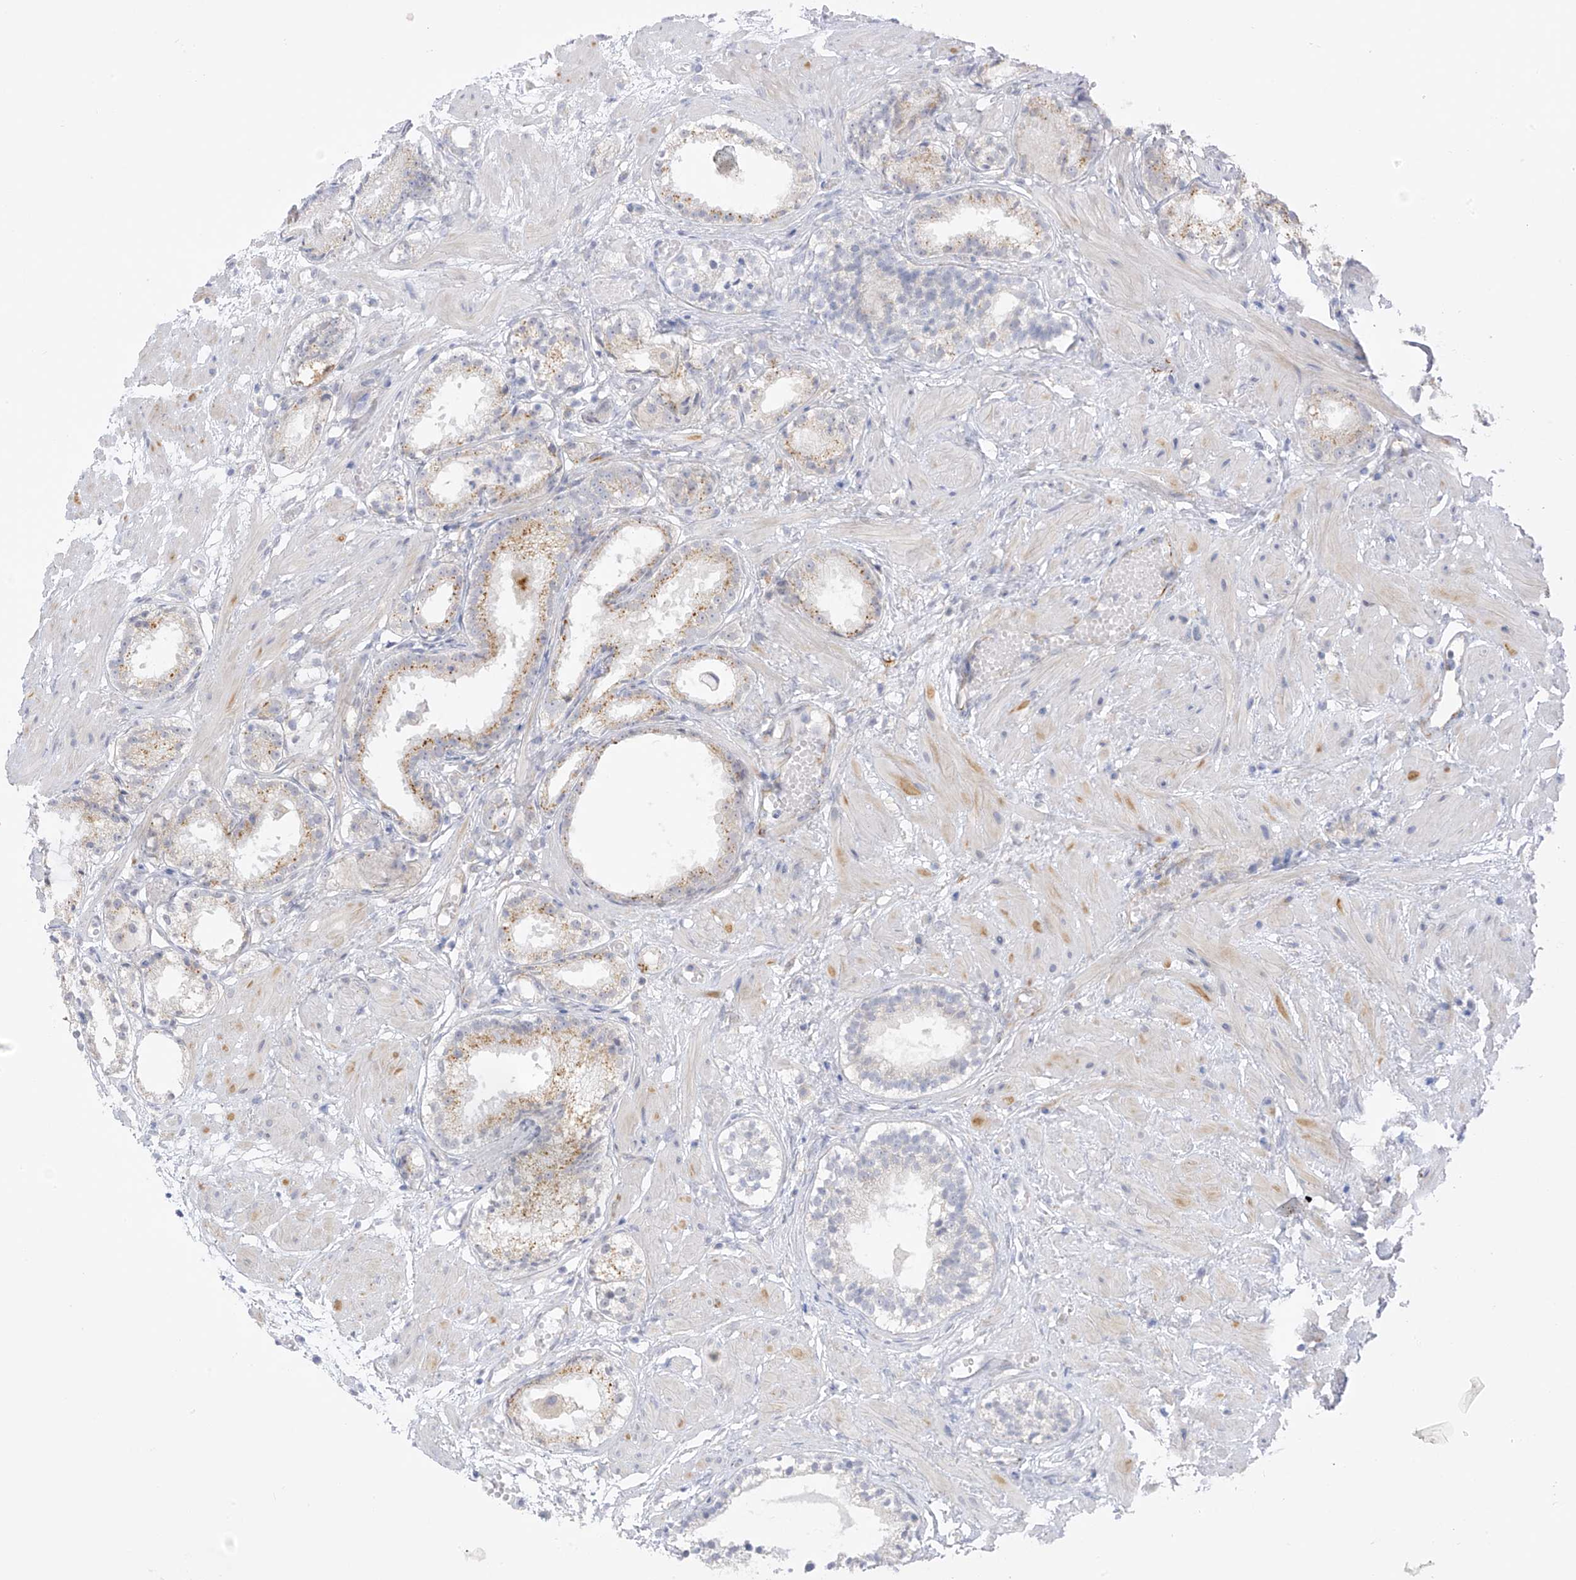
{"staining": {"intensity": "moderate", "quantity": "<25%", "location": "cytoplasmic/membranous"}, "tissue": "prostate cancer", "cell_type": "Tumor cells", "image_type": "cancer", "snomed": [{"axis": "morphology", "description": "Adenocarcinoma, Low grade"}, {"axis": "topography", "description": "Prostate"}], "caption": "Brown immunohistochemical staining in prostate cancer (adenocarcinoma (low-grade)) exhibits moderate cytoplasmic/membranous expression in about <25% of tumor cells. (Brightfield microscopy of DAB IHC at high magnification).", "gene": "HS6ST2", "patient": {"sex": "male", "age": 88}}